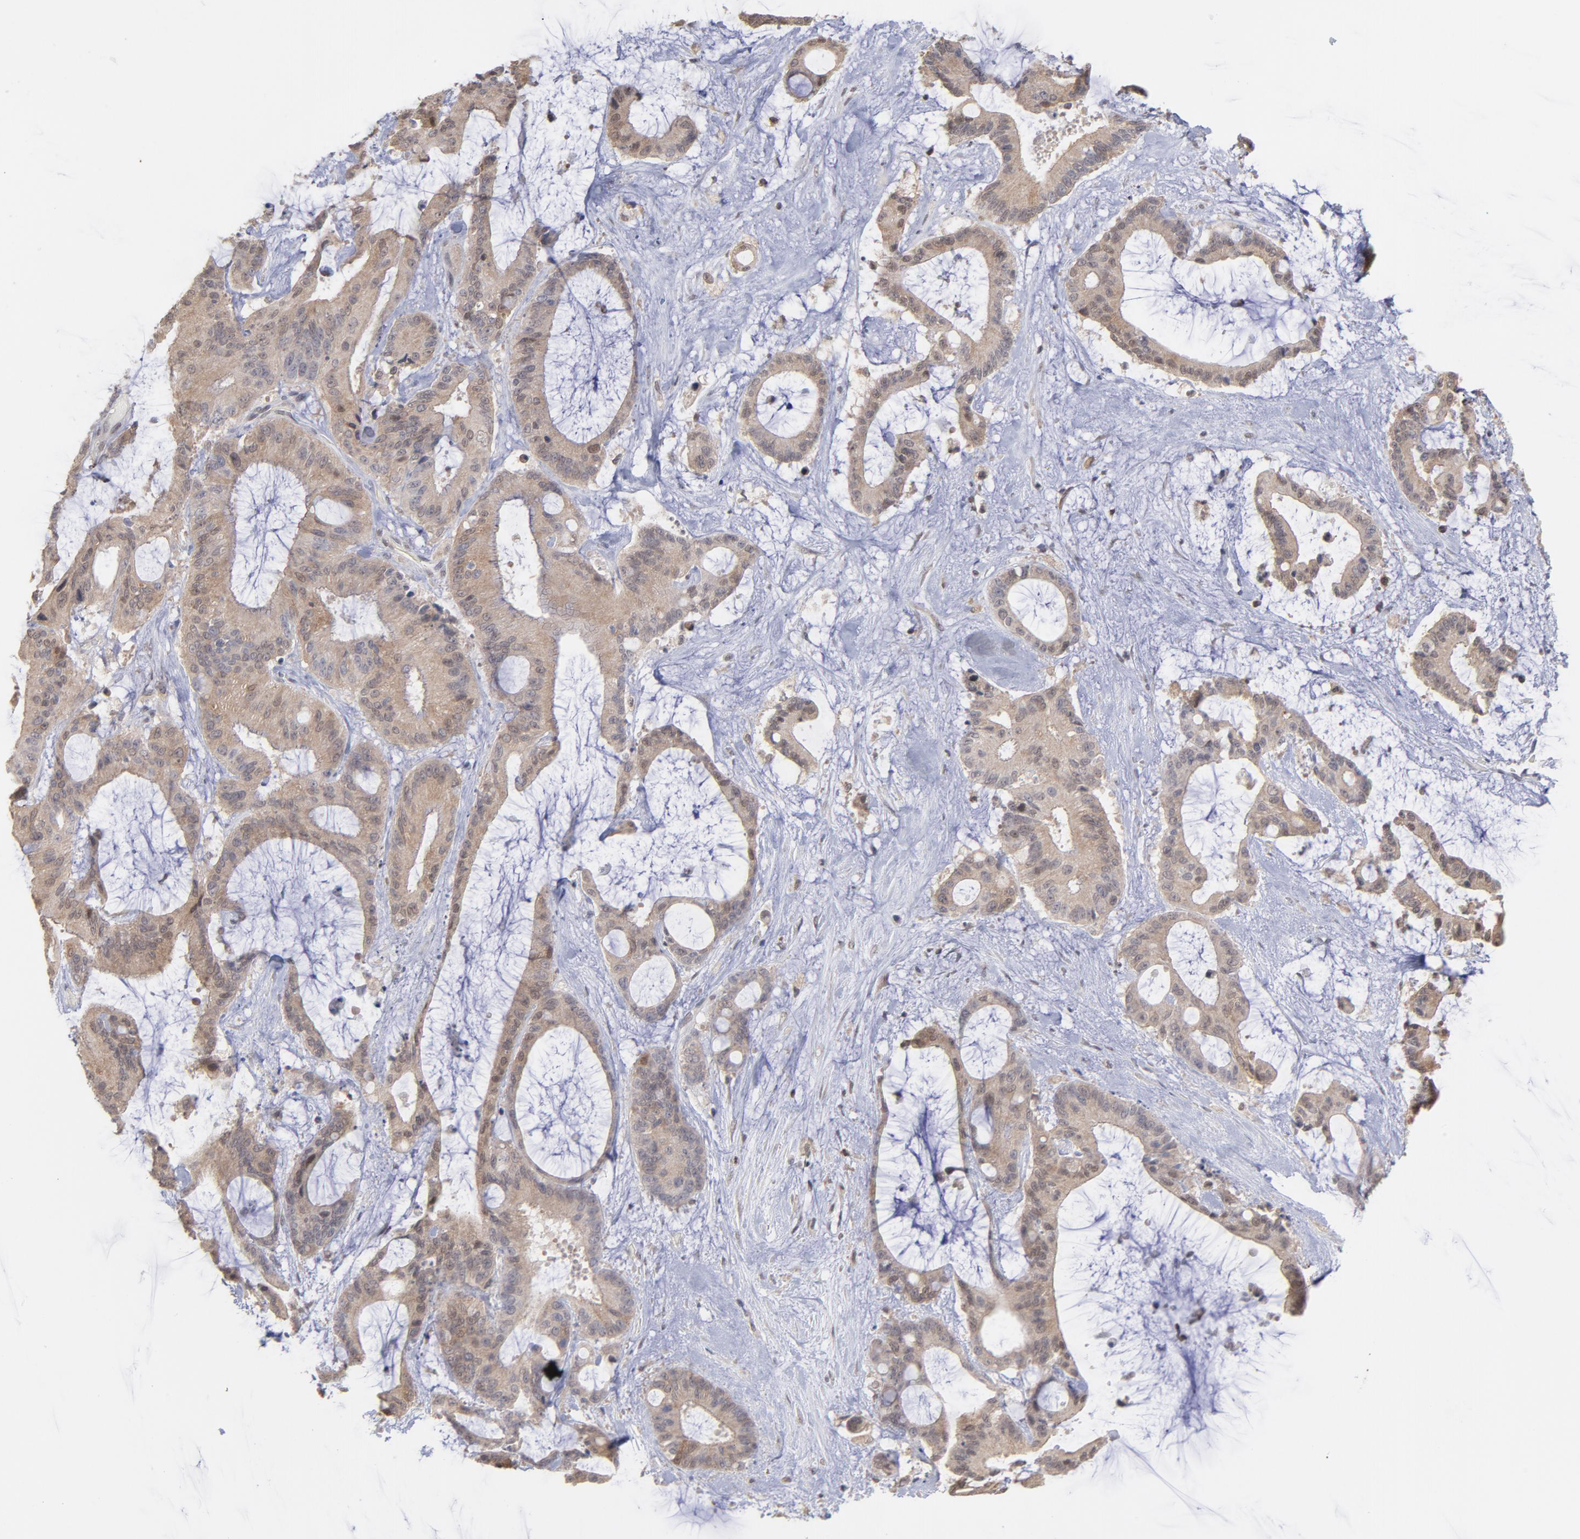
{"staining": {"intensity": "weak", "quantity": ">75%", "location": "cytoplasmic/membranous"}, "tissue": "liver cancer", "cell_type": "Tumor cells", "image_type": "cancer", "snomed": [{"axis": "morphology", "description": "Cholangiocarcinoma"}, {"axis": "topography", "description": "Liver"}], "caption": "Immunohistochemical staining of human liver cholangiocarcinoma reveals weak cytoplasmic/membranous protein positivity in about >75% of tumor cells.", "gene": "OAS1", "patient": {"sex": "female", "age": 73}}